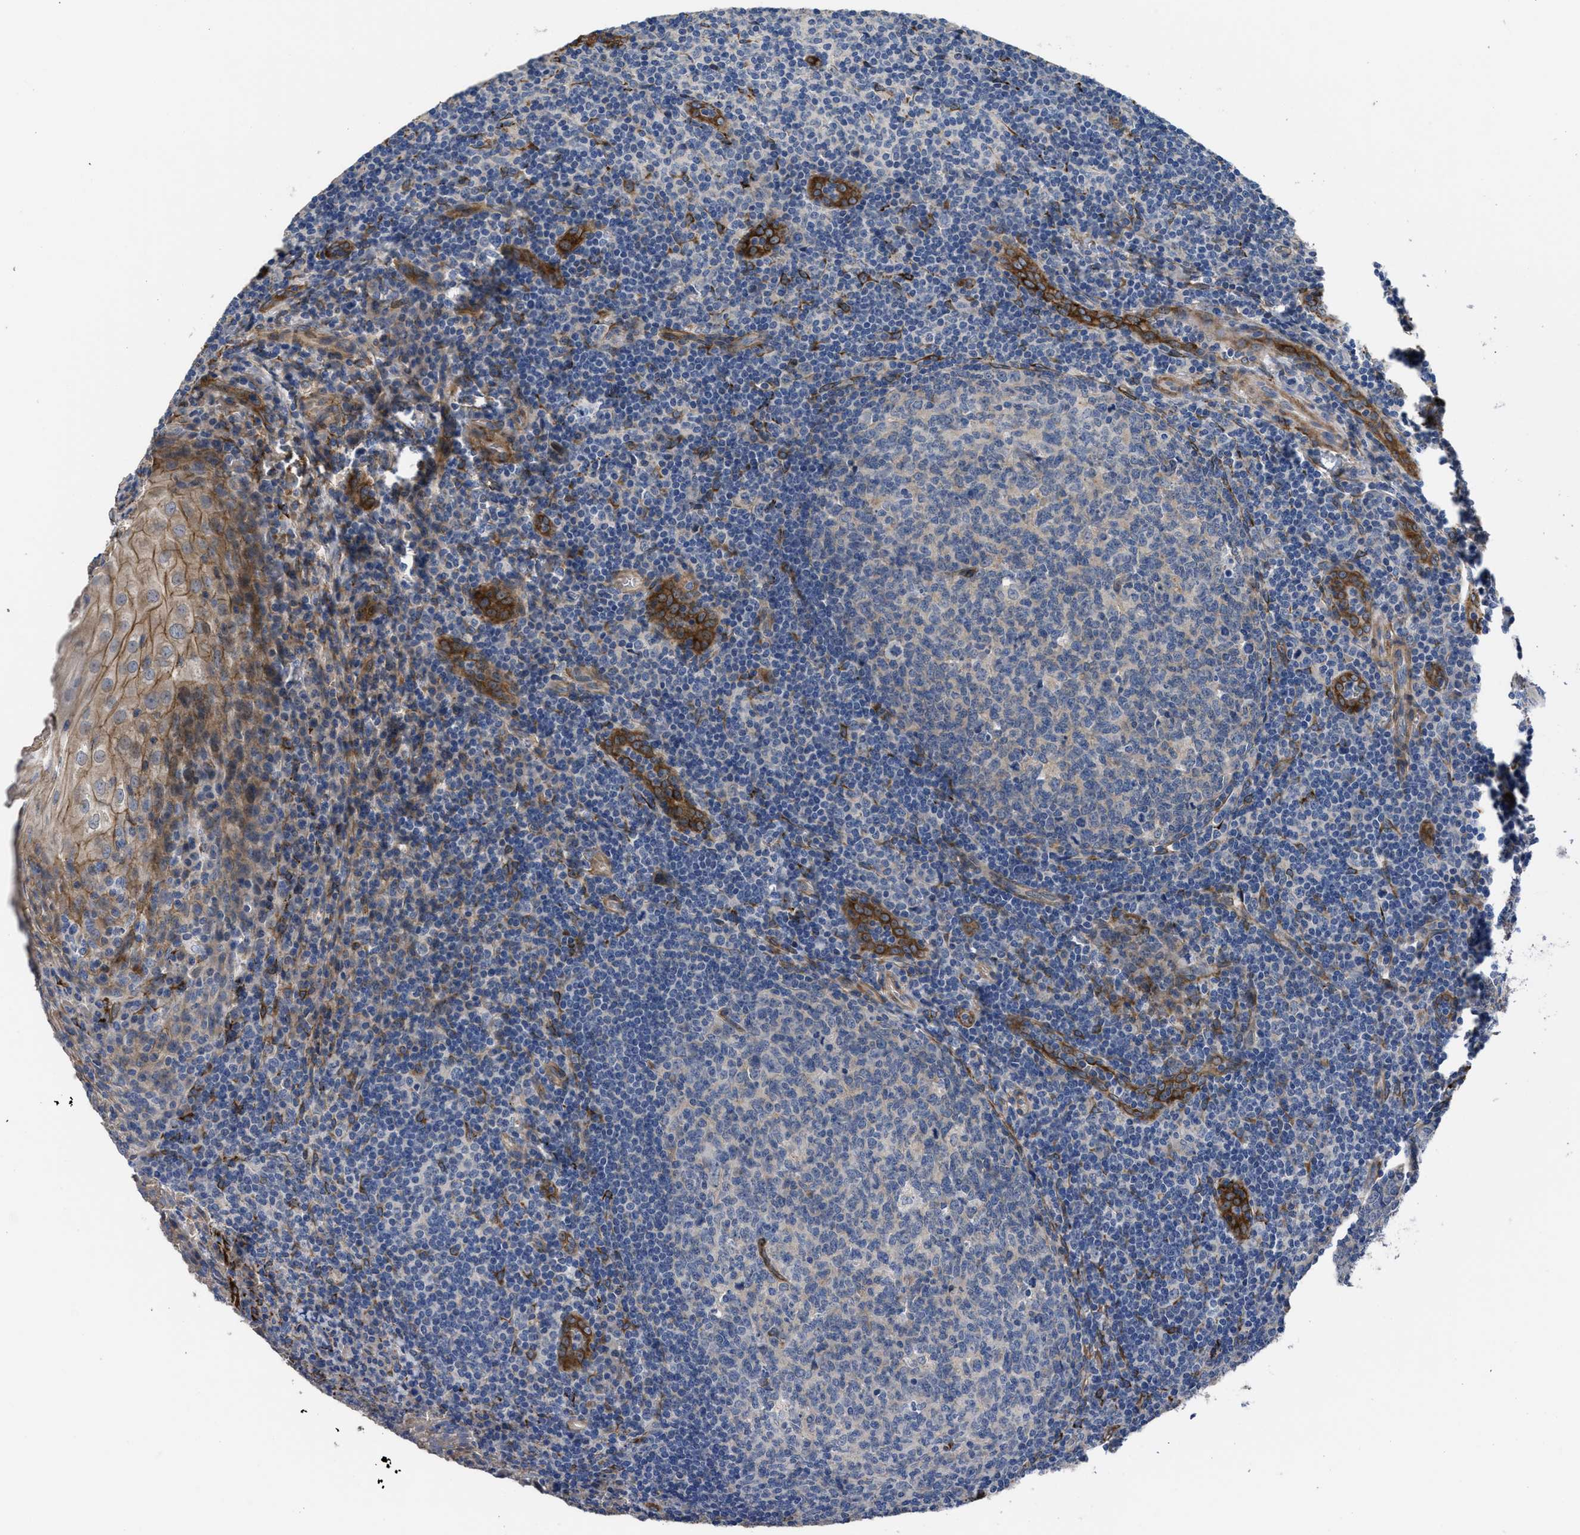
{"staining": {"intensity": "negative", "quantity": "none", "location": "none"}, "tissue": "tonsil", "cell_type": "Germinal center cells", "image_type": "normal", "snomed": [{"axis": "morphology", "description": "Normal tissue, NOS"}, {"axis": "topography", "description": "Tonsil"}], "caption": "A high-resolution histopathology image shows immunohistochemistry (IHC) staining of normal tonsil, which demonstrates no significant staining in germinal center cells. (DAB IHC visualized using brightfield microscopy, high magnification).", "gene": "SQLE", "patient": {"sex": "male", "age": 37}}